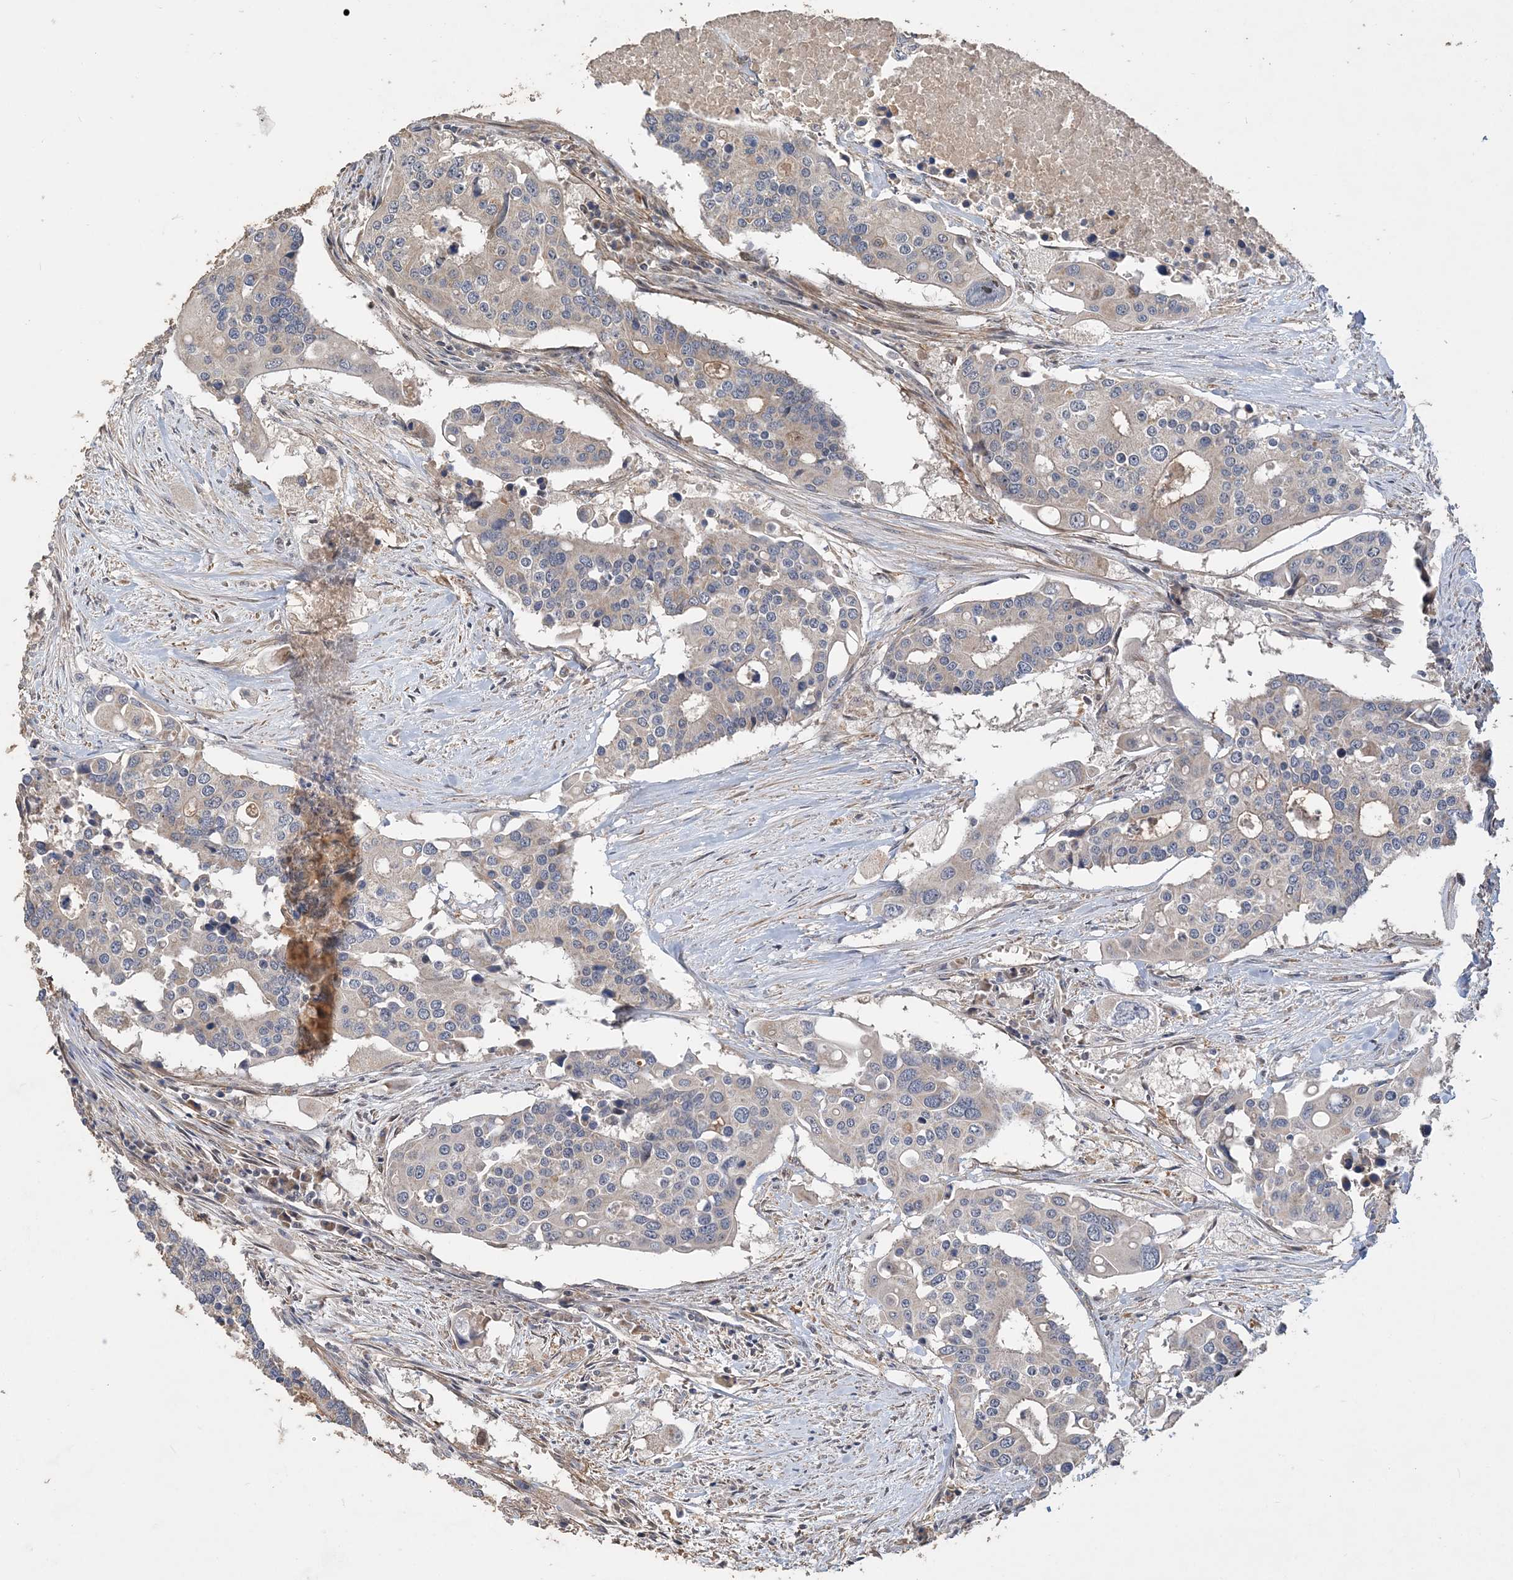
{"staining": {"intensity": "weak", "quantity": "25%-75%", "location": "cytoplasmic/membranous"}, "tissue": "colorectal cancer", "cell_type": "Tumor cells", "image_type": "cancer", "snomed": [{"axis": "morphology", "description": "Adenocarcinoma, NOS"}, {"axis": "topography", "description": "Colon"}], "caption": "Human colorectal adenocarcinoma stained for a protein (brown) shows weak cytoplasmic/membranous positive positivity in approximately 25%-75% of tumor cells.", "gene": "GRINA", "patient": {"sex": "male", "age": 77}}